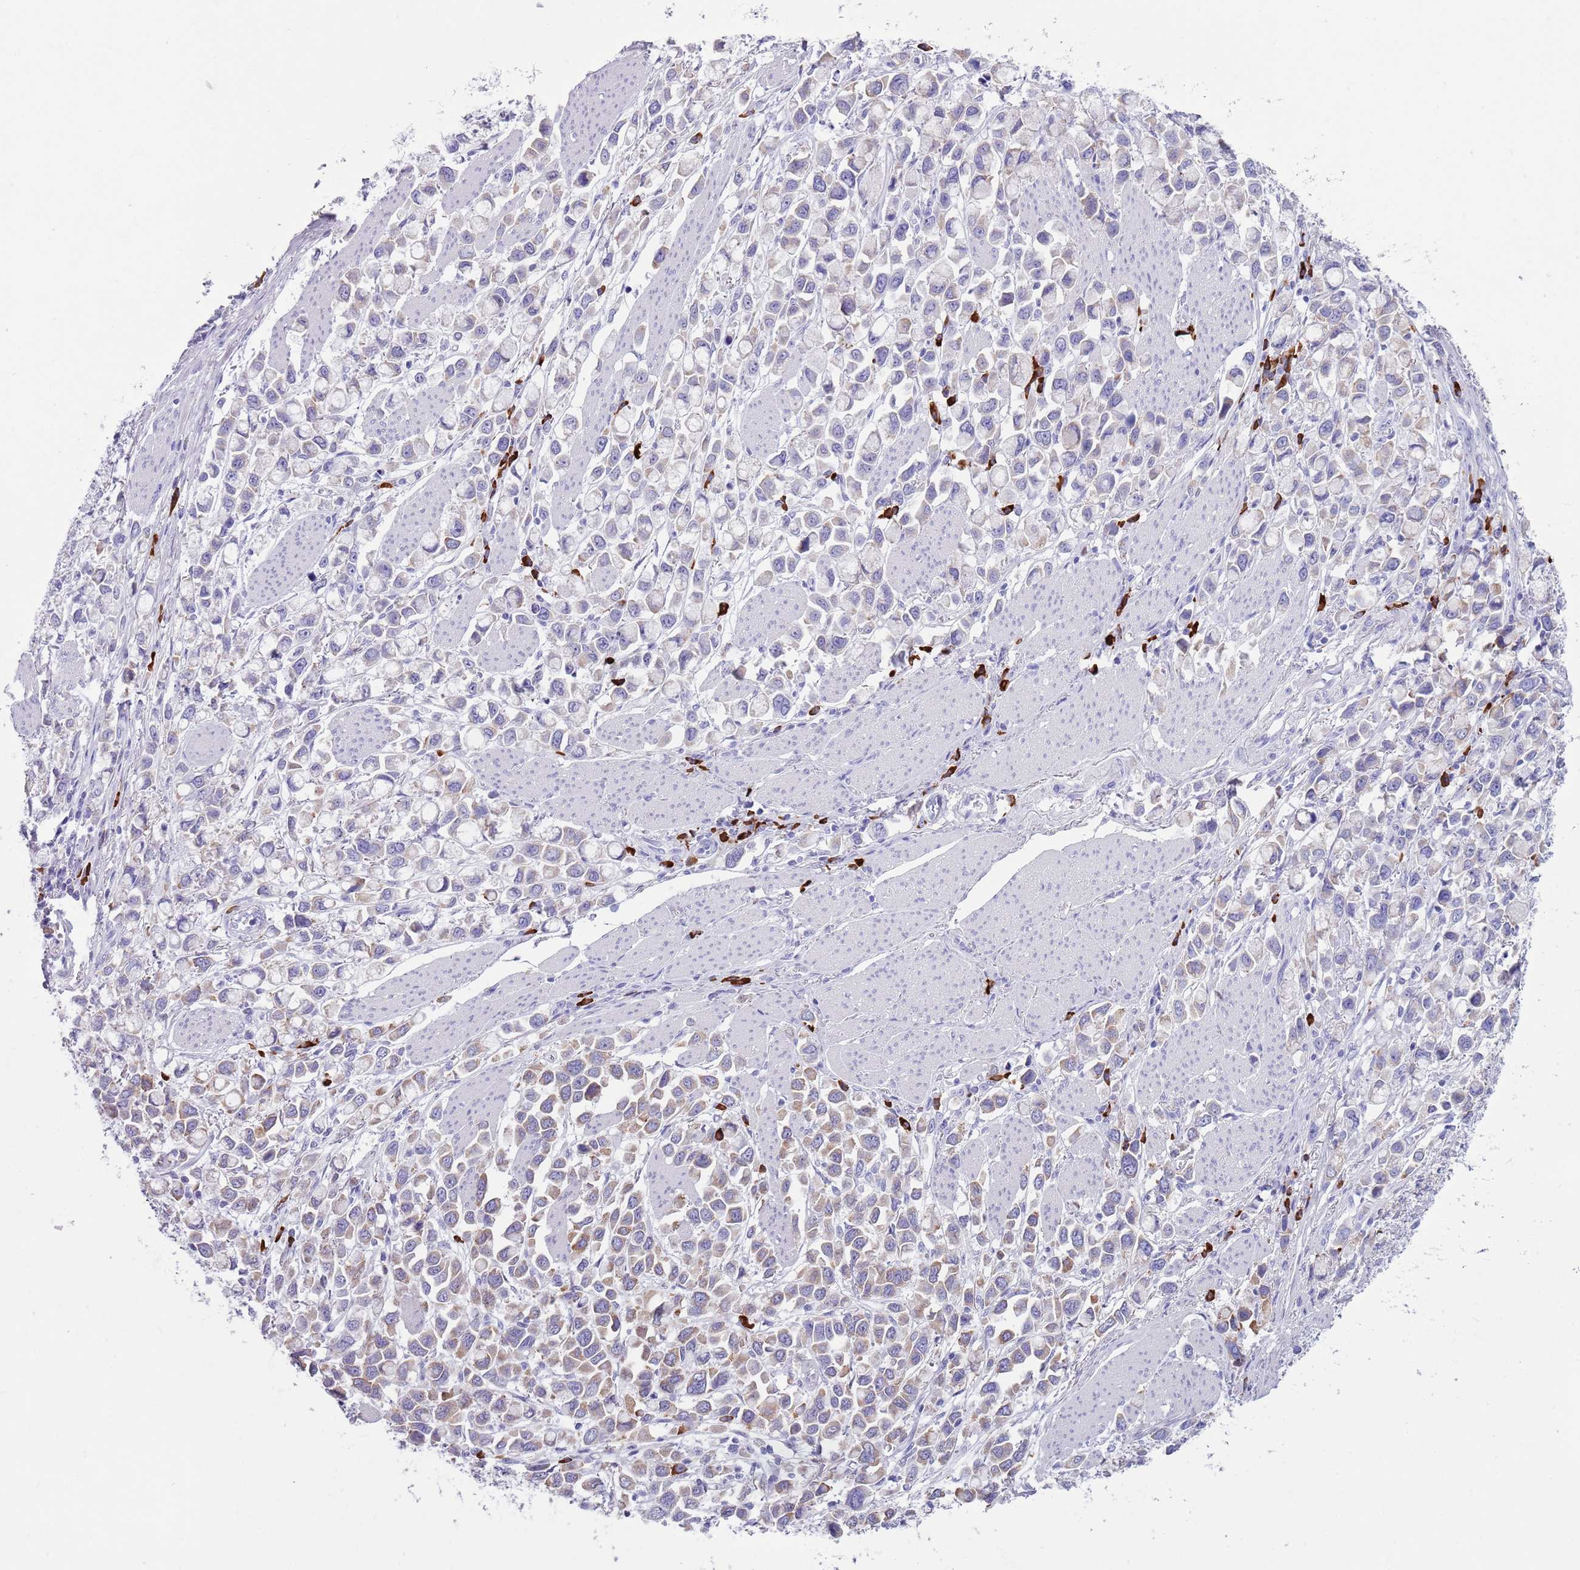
{"staining": {"intensity": "negative", "quantity": "none", "location": "none"}, "tissue": "stomach cancer", "cell_type": "Tumor cells", "image_type": "cancer", "snomed": [{"axis": "morphology", "description": "Adenocarcinoma, NOS"}, {"axis": "topography", "description": "Stomach"}], "caption": "The histopathology image demonstrates no significant staining in tumor cells of adenocarcinoma (stomach).", "gene": "LY6G5B", "patient": {"sex": "female", "age": 81}}